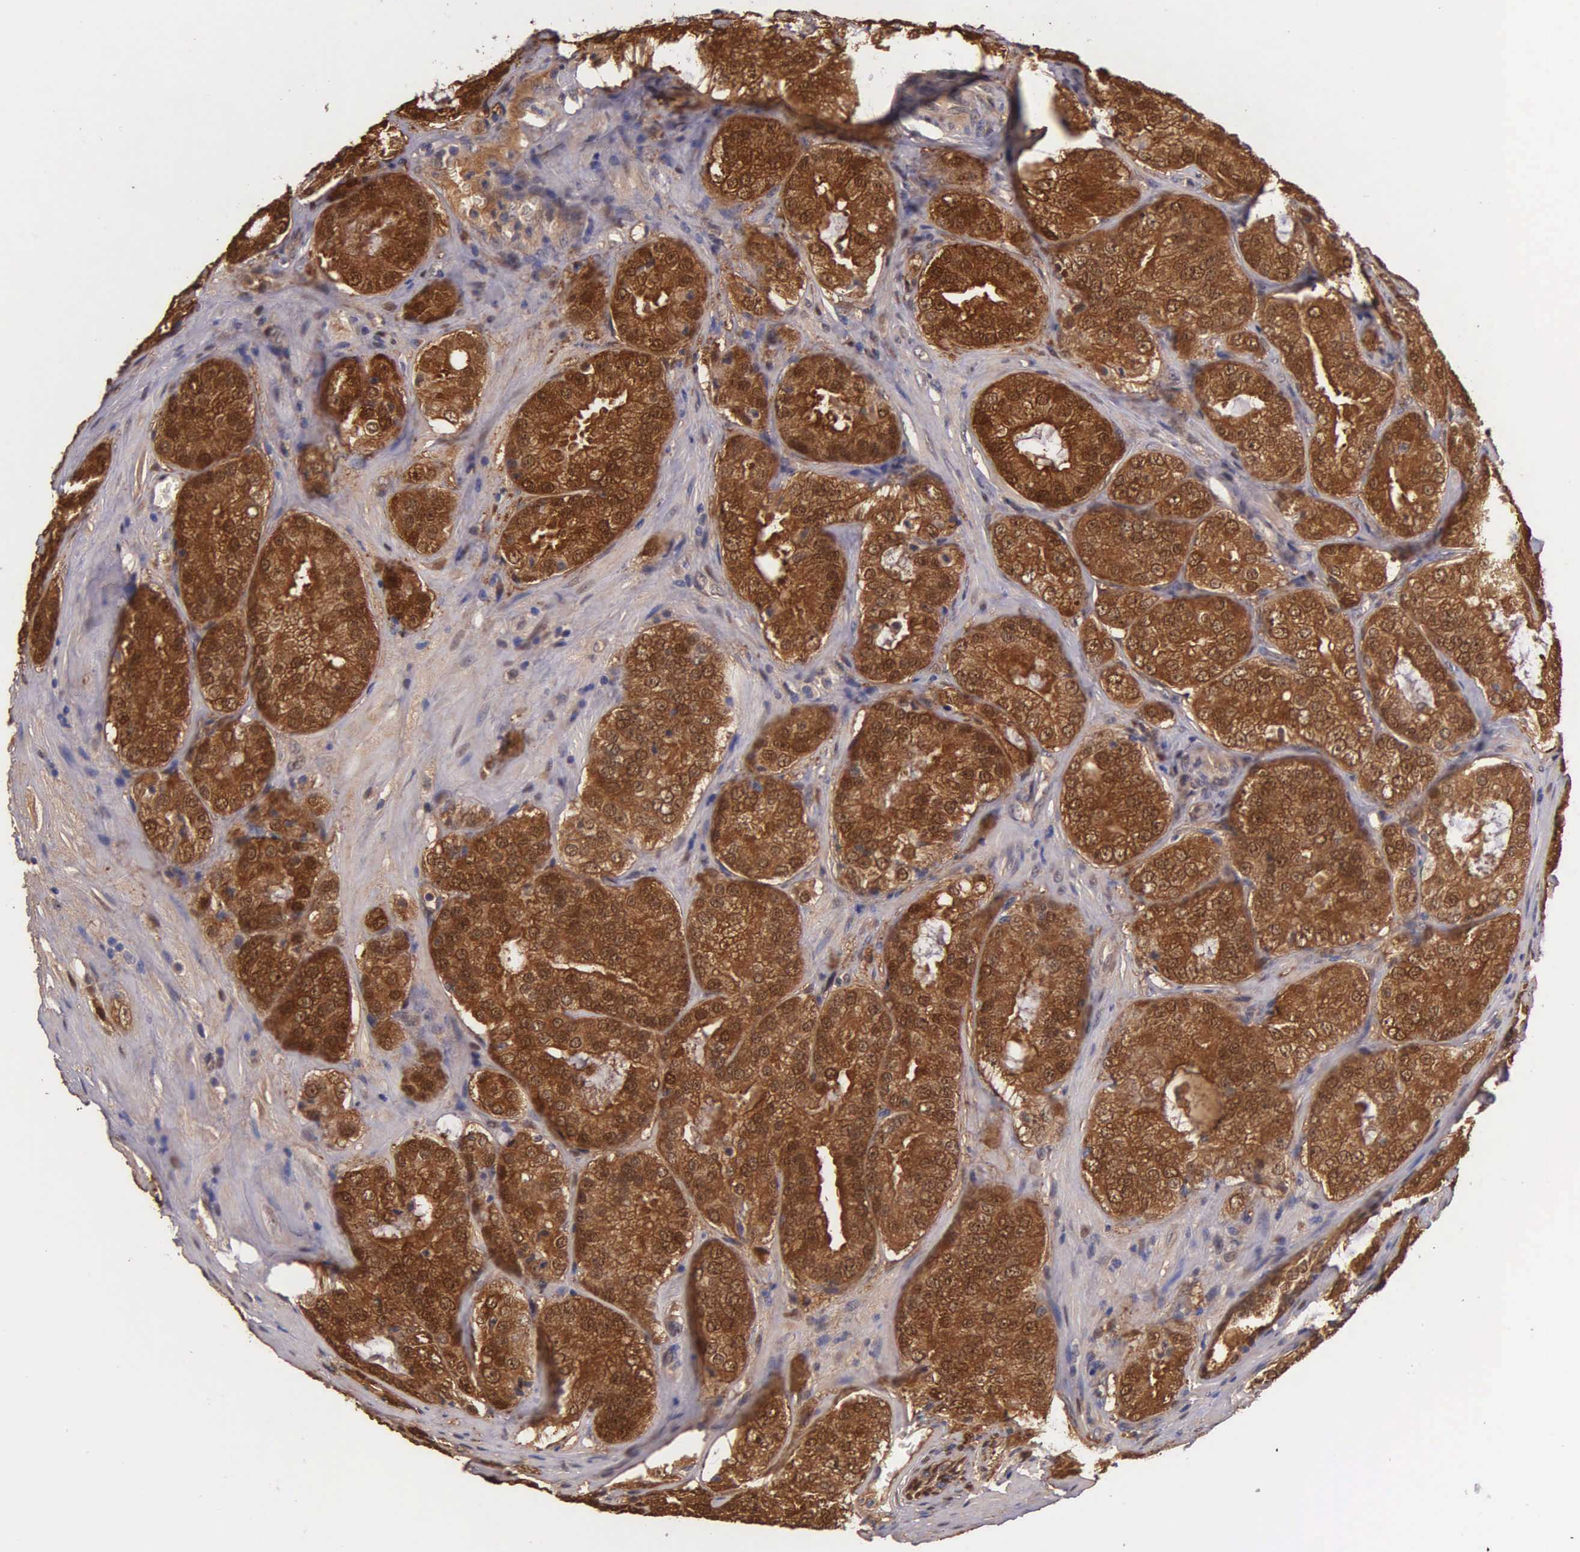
{"staining": {"intensity": "strong", "quantity": ">75%", "location": "cytoplasmic/membranous"}, "tissue": "prostate cancer", "cell_type": "Tumor cells", "image_type": "cancer", "snomed": [{"axis": "morphology", "description": "Adenocarcinoma, Medium grade"}, {"axis": "topography", "description": "Prostate"}], "caption": "Immunohistochemical staining of human prostate adenocarcinoma (medium-grade) shows high levels of strong cytoplasmic/membranous staining in about >75% of tumor cells.", "gene": "GSTT2", "patient": {"sex": "male", "age": 60}}